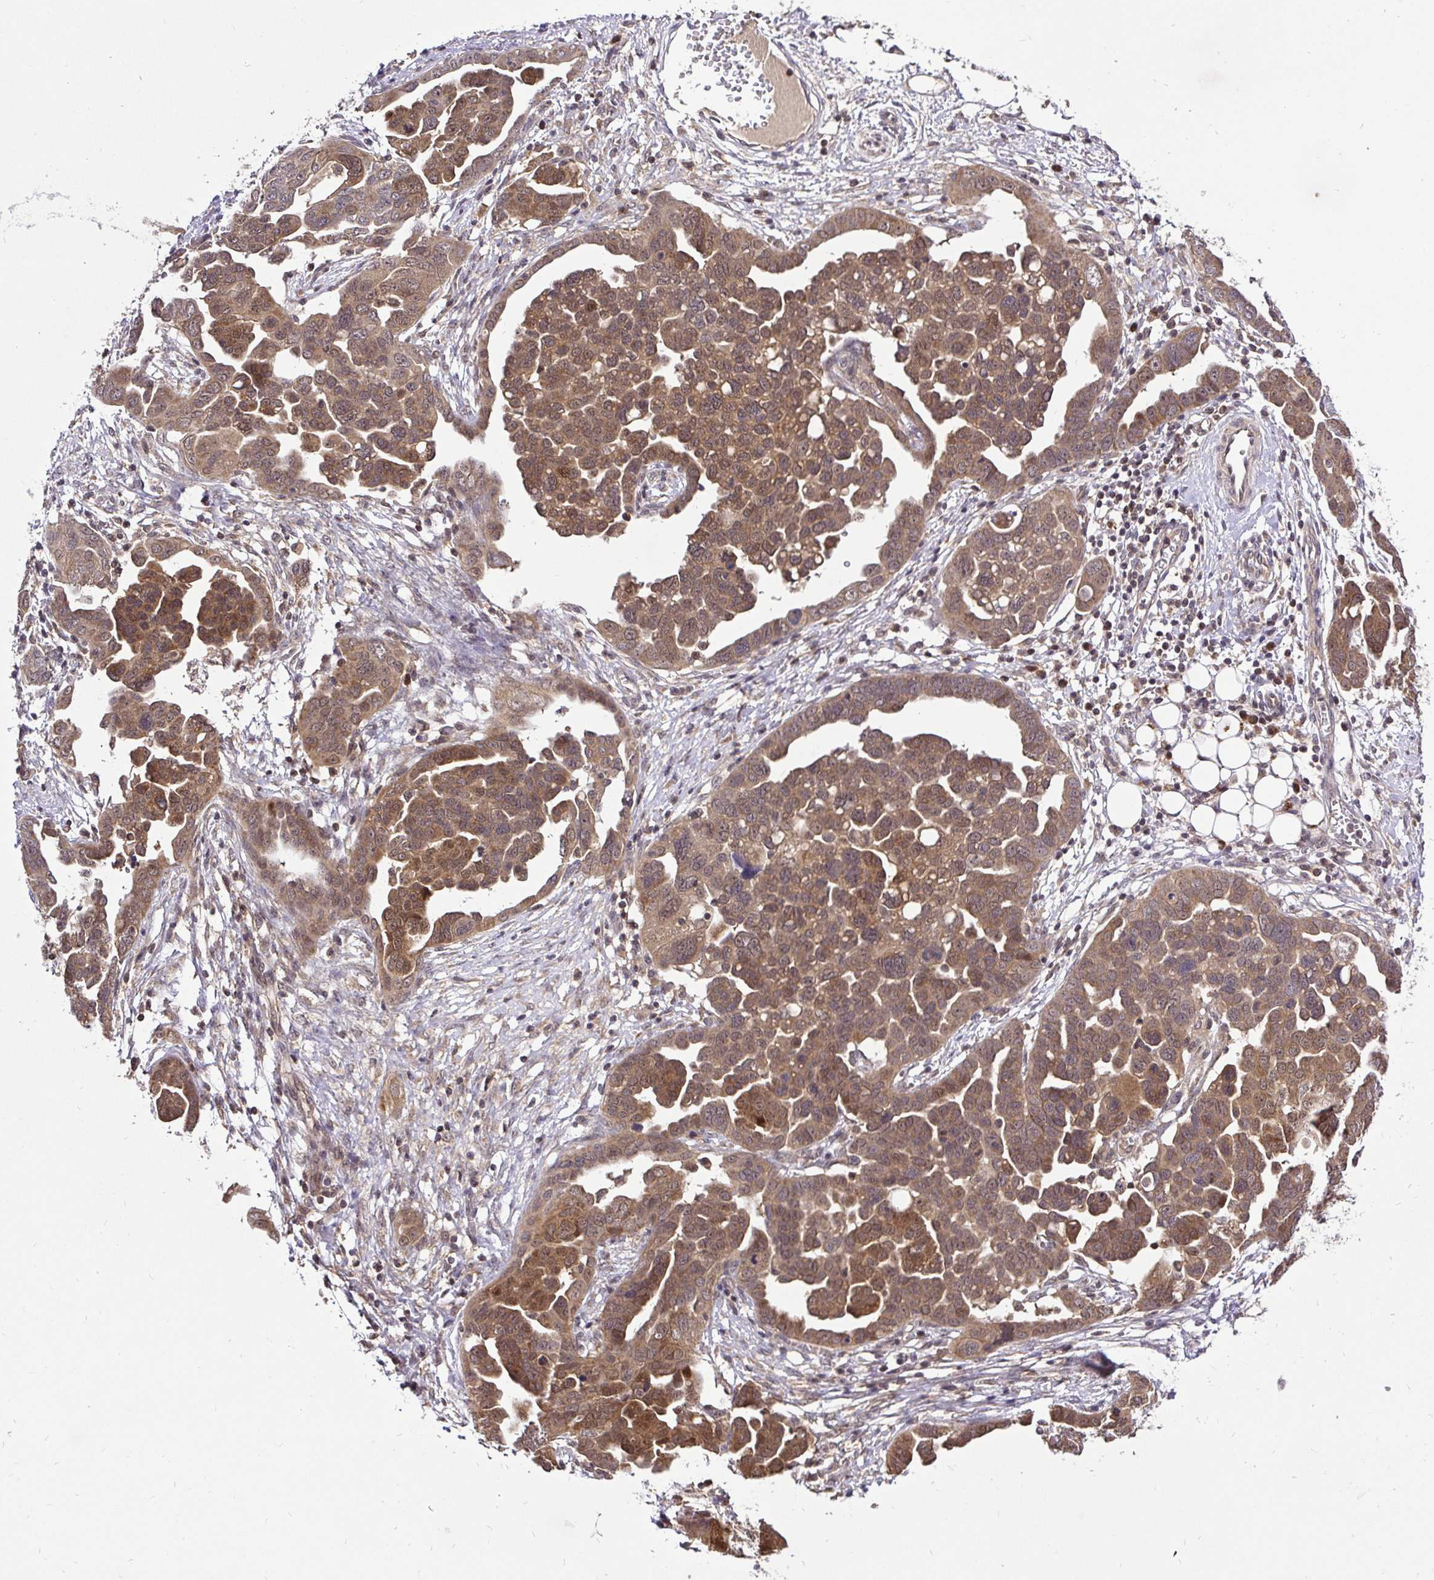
{"staining": {"intensity": "moderate", "quantity": ">75%", "location": "cytoplasmic/membranous,nuclear"}, "tissue": "ovarian cancer", "cell_type": "Tumor cells", "image_type": "cancer", "snomed": [{"axis": "morphology", "description": "Cystadenocarcinoma, serous, NOS"}, {"axis": "topography", "description": "Ovary"}], "caption": "High-magnification brightfield microscopy of serous cystadenocarcinoma (ovarian) stained with DAB (3,3'-diaminobenzidine) (brown) and counterstained with hematoxylin (blue). tumor cells exhibit moderate cytoplasmic/membranous and nuclear positivity is present in approximately>75% of cells.", "gene": "UBE2M", "patient": {"sex": "female", "age": 59}}